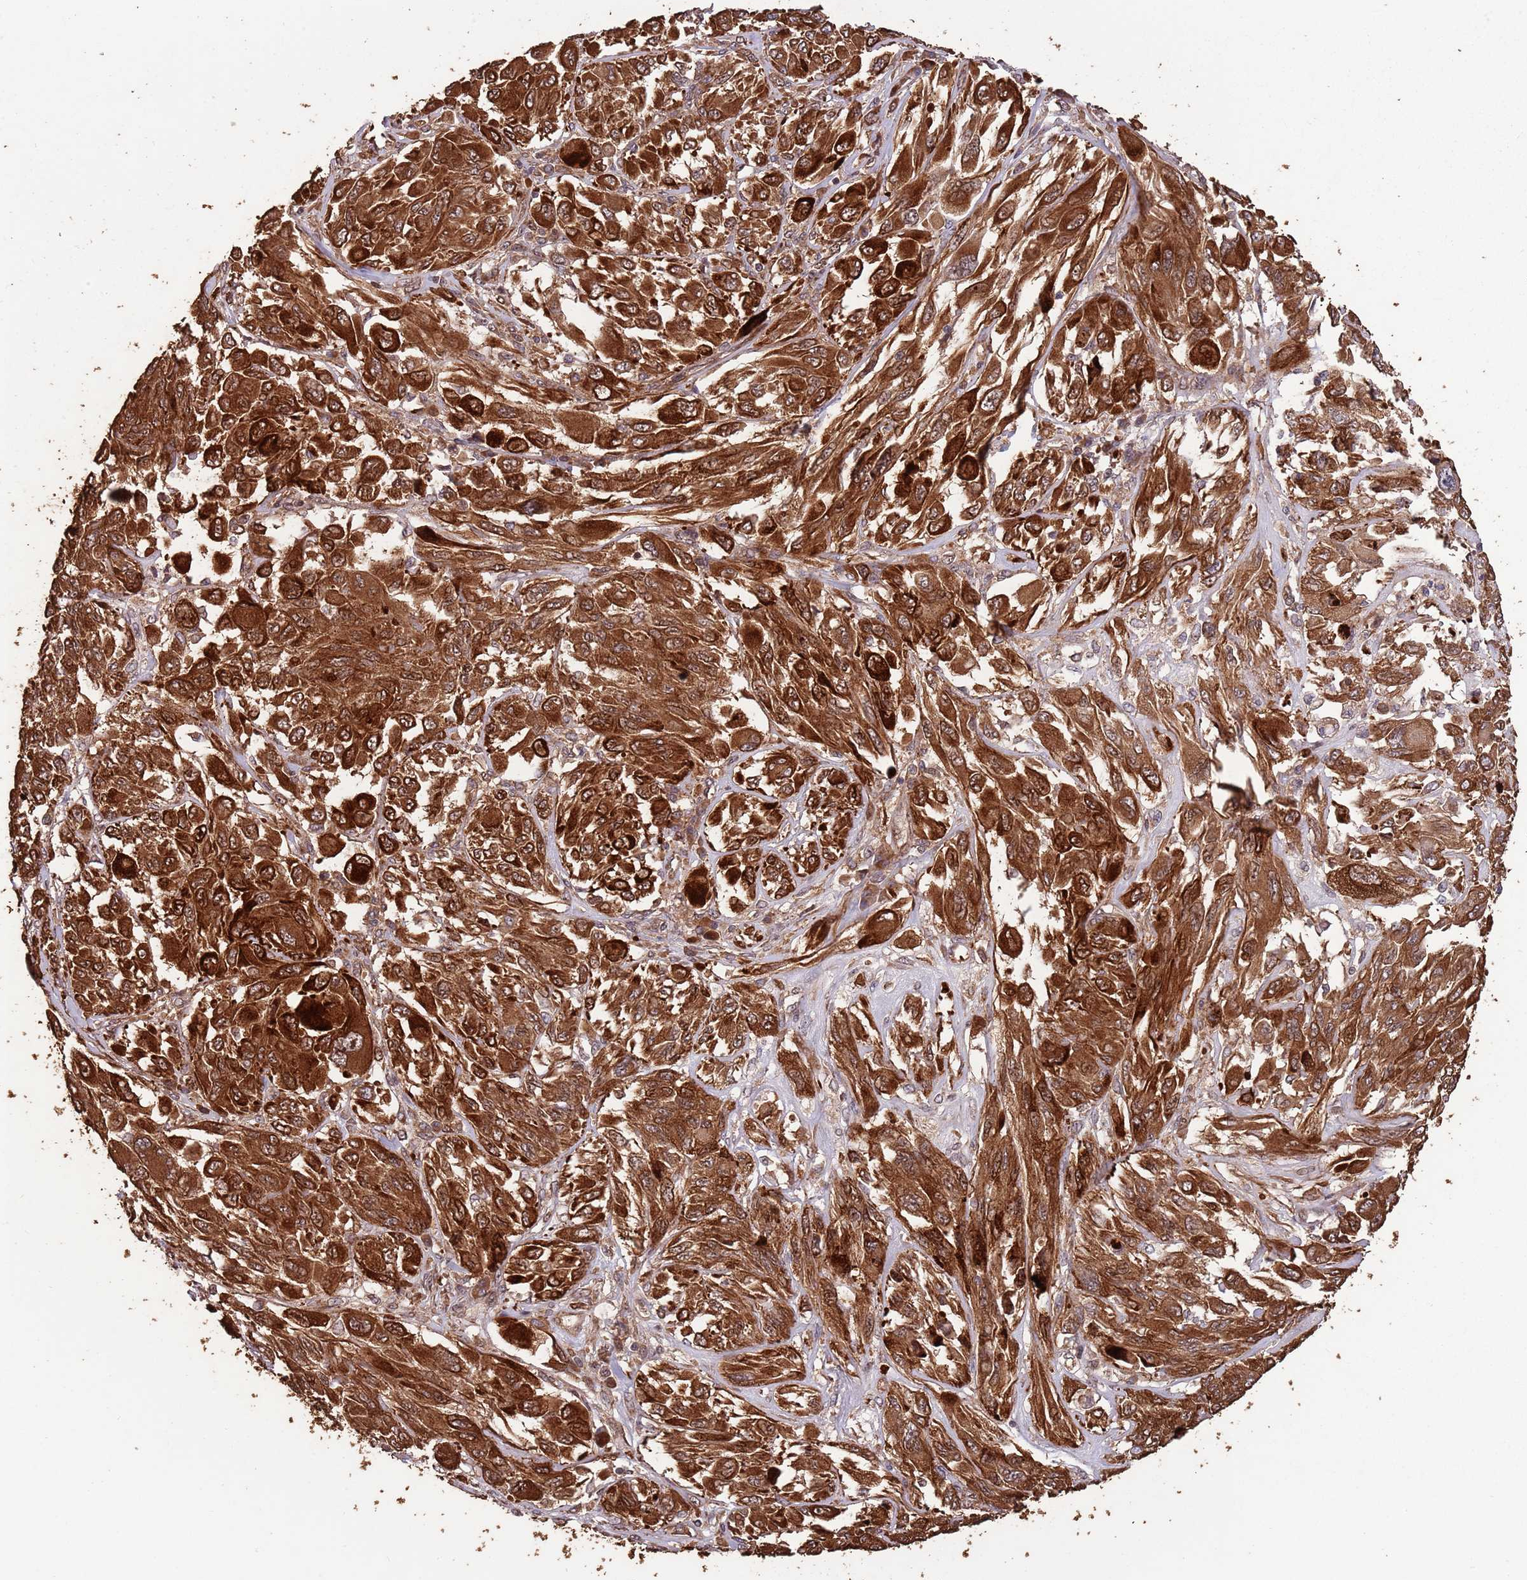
{"staining": {"intensity": "strong", "quantity": ">75%", "location": "cytoplasmic/membranous"}, "tissue": "melanoma", "cell_type": "Tumor cells", "image_type": "cancer", "snomed": [{"axis": "morphology", "description": "Malignant melanoma, NOS"}, {"axis": "topography", "description": "Skin"}], "caption": "Malignant melanoma stained for a protein (brown) demonstrates strong cytoplasmic/membranous positive positivity in approximately >75% of tumor cells.", "gene": "ZNF428", "patient": {"sex": "female", "age": 91}}